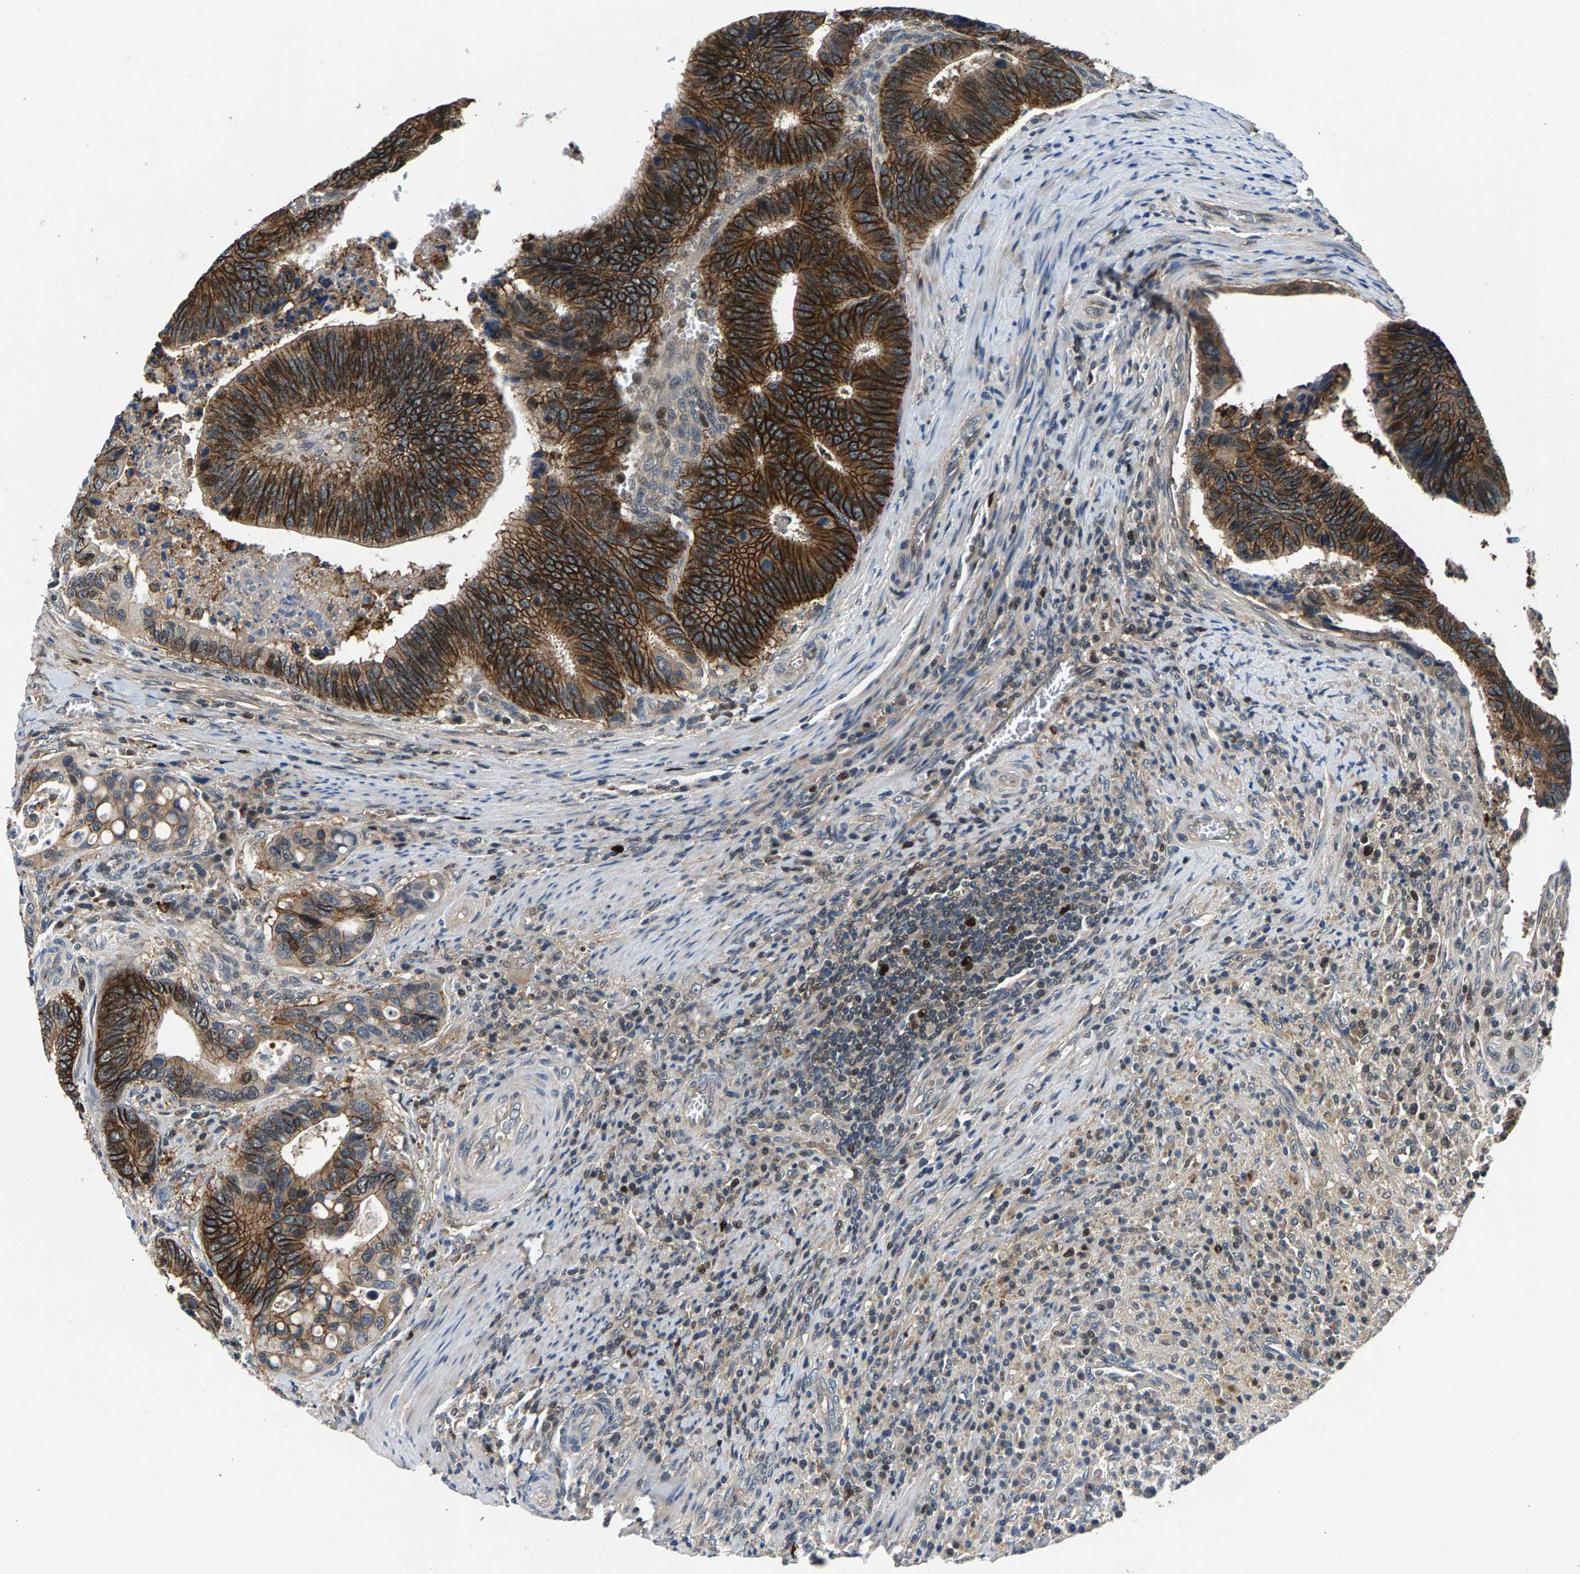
{"staining": {"intensity": "strong", "quantity": ">75%", "location": "cytoplasmic/membranous"}, "tissue": "colorectal cancer", "cell_type": "Tumor cells", "image_type": "cancer", "snomed": [{"axis": "morphology", "description": "Inflammation, NOS"}, {"axis": "morphology", "description": "Adenocarcinoma, NOS"}, {"axis": "topography", "description": "Colon"}], "caption": "IHC (DAB (3,3'-diaminobenzidine)) staining of colorectal adenocarcinoma shows strong cytoplasmic/membranous protein expression in about >75% of tumor cells.", "gene": "FAM78A", "patient": {"sex": "male", "age": 72}}